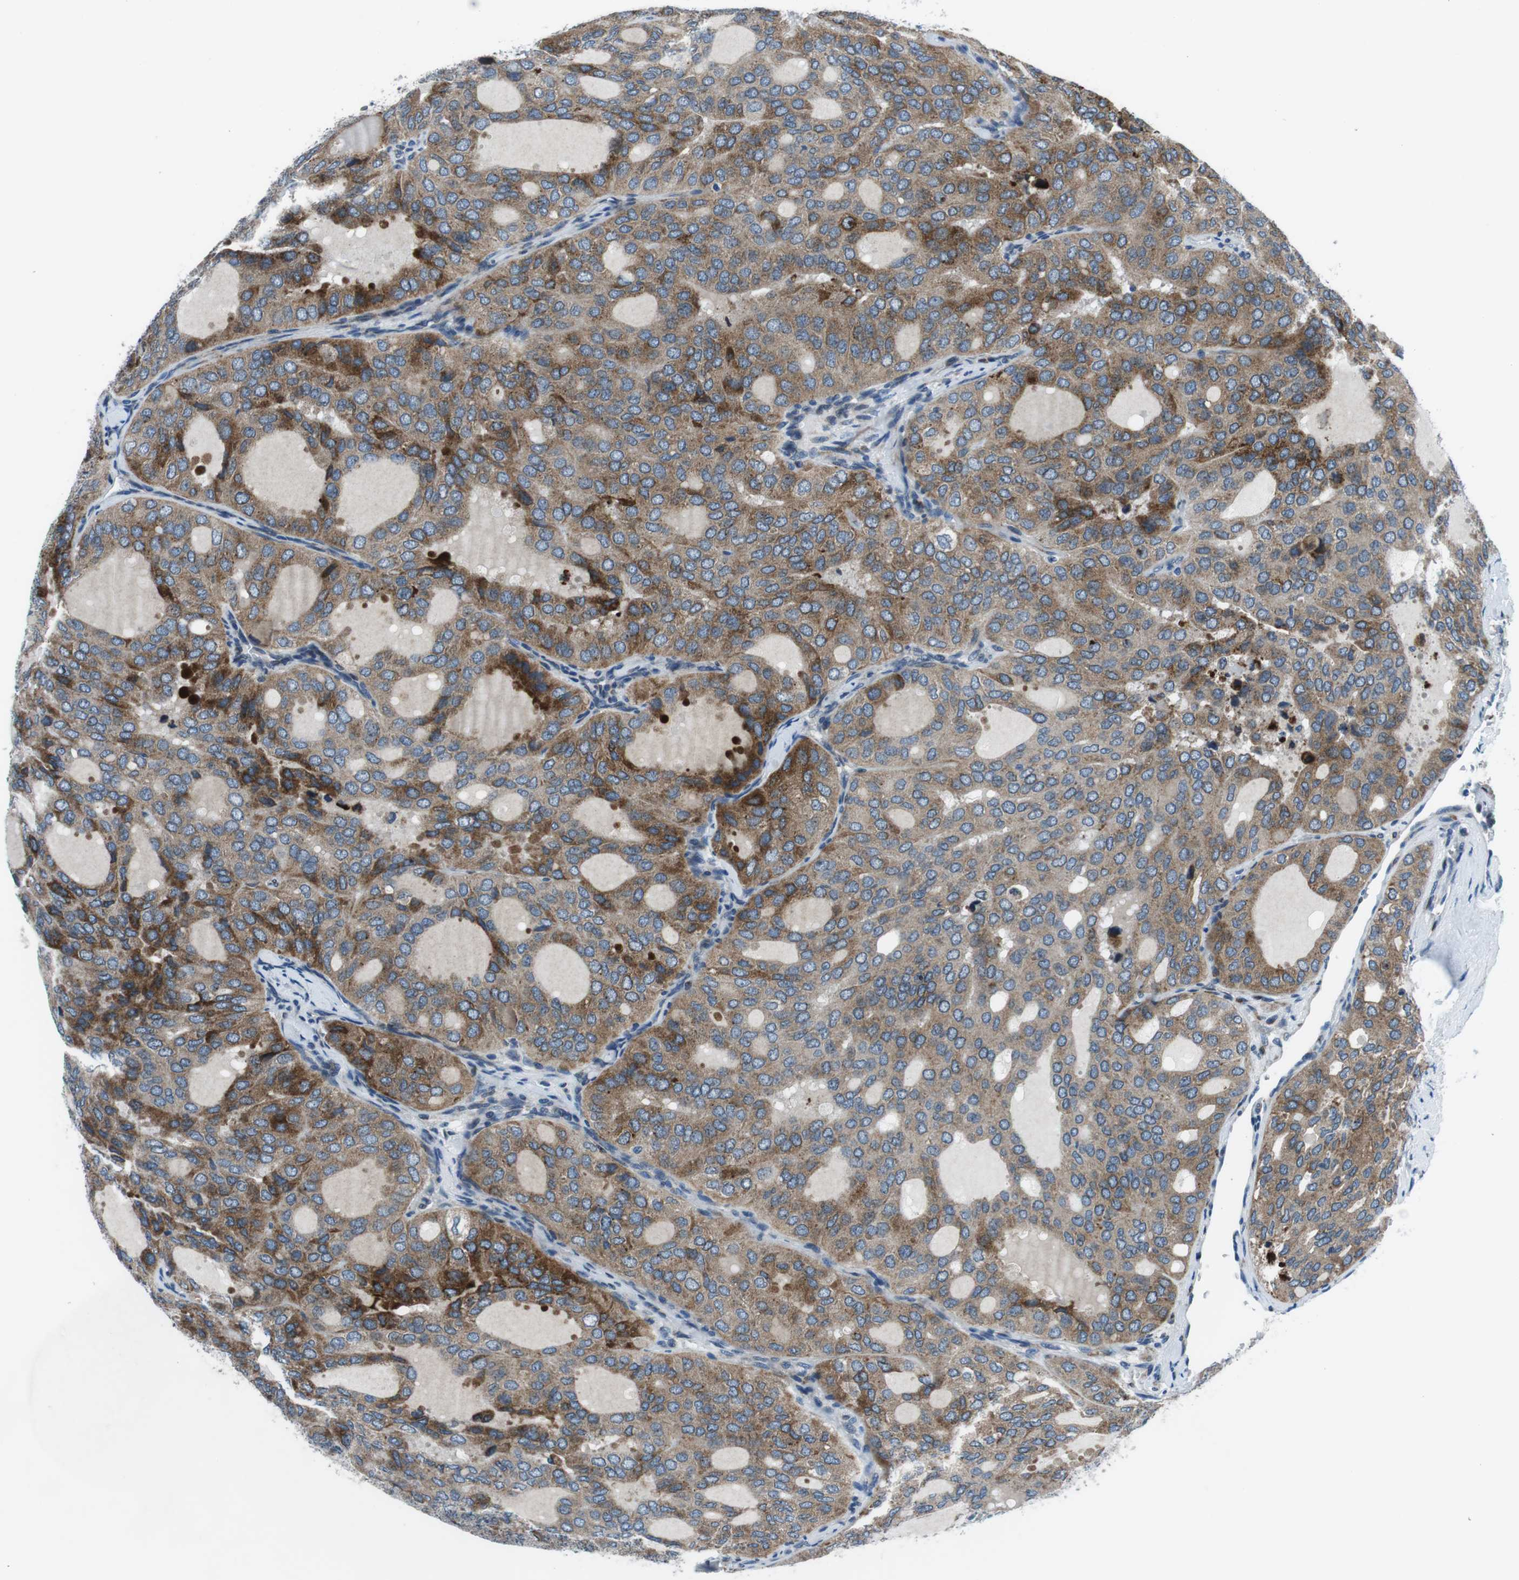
{"staining": {"intensity": "moderate", "quantity": ">75%", "location": "cytoplasmic/membranous"}, "tissue": "thyroid cancer", "cell_type": "Tumor cells", "image_type": "cancer", "snomed": [{"axis": "morphology", "description": "Follicular adenoma carcinoma, NOS"}, {"axis": "topography", "description": "Thyroid gland"}], "caption": "Immunohistochemical staining of human thyroid cancer (follicular adenoma carcinoma) displays moderate cytoplasmic/membranous protein staining in about >75% of tumor cells.", "gene": "NUCB2", "patient": {"sex": "male", "age": 75}}